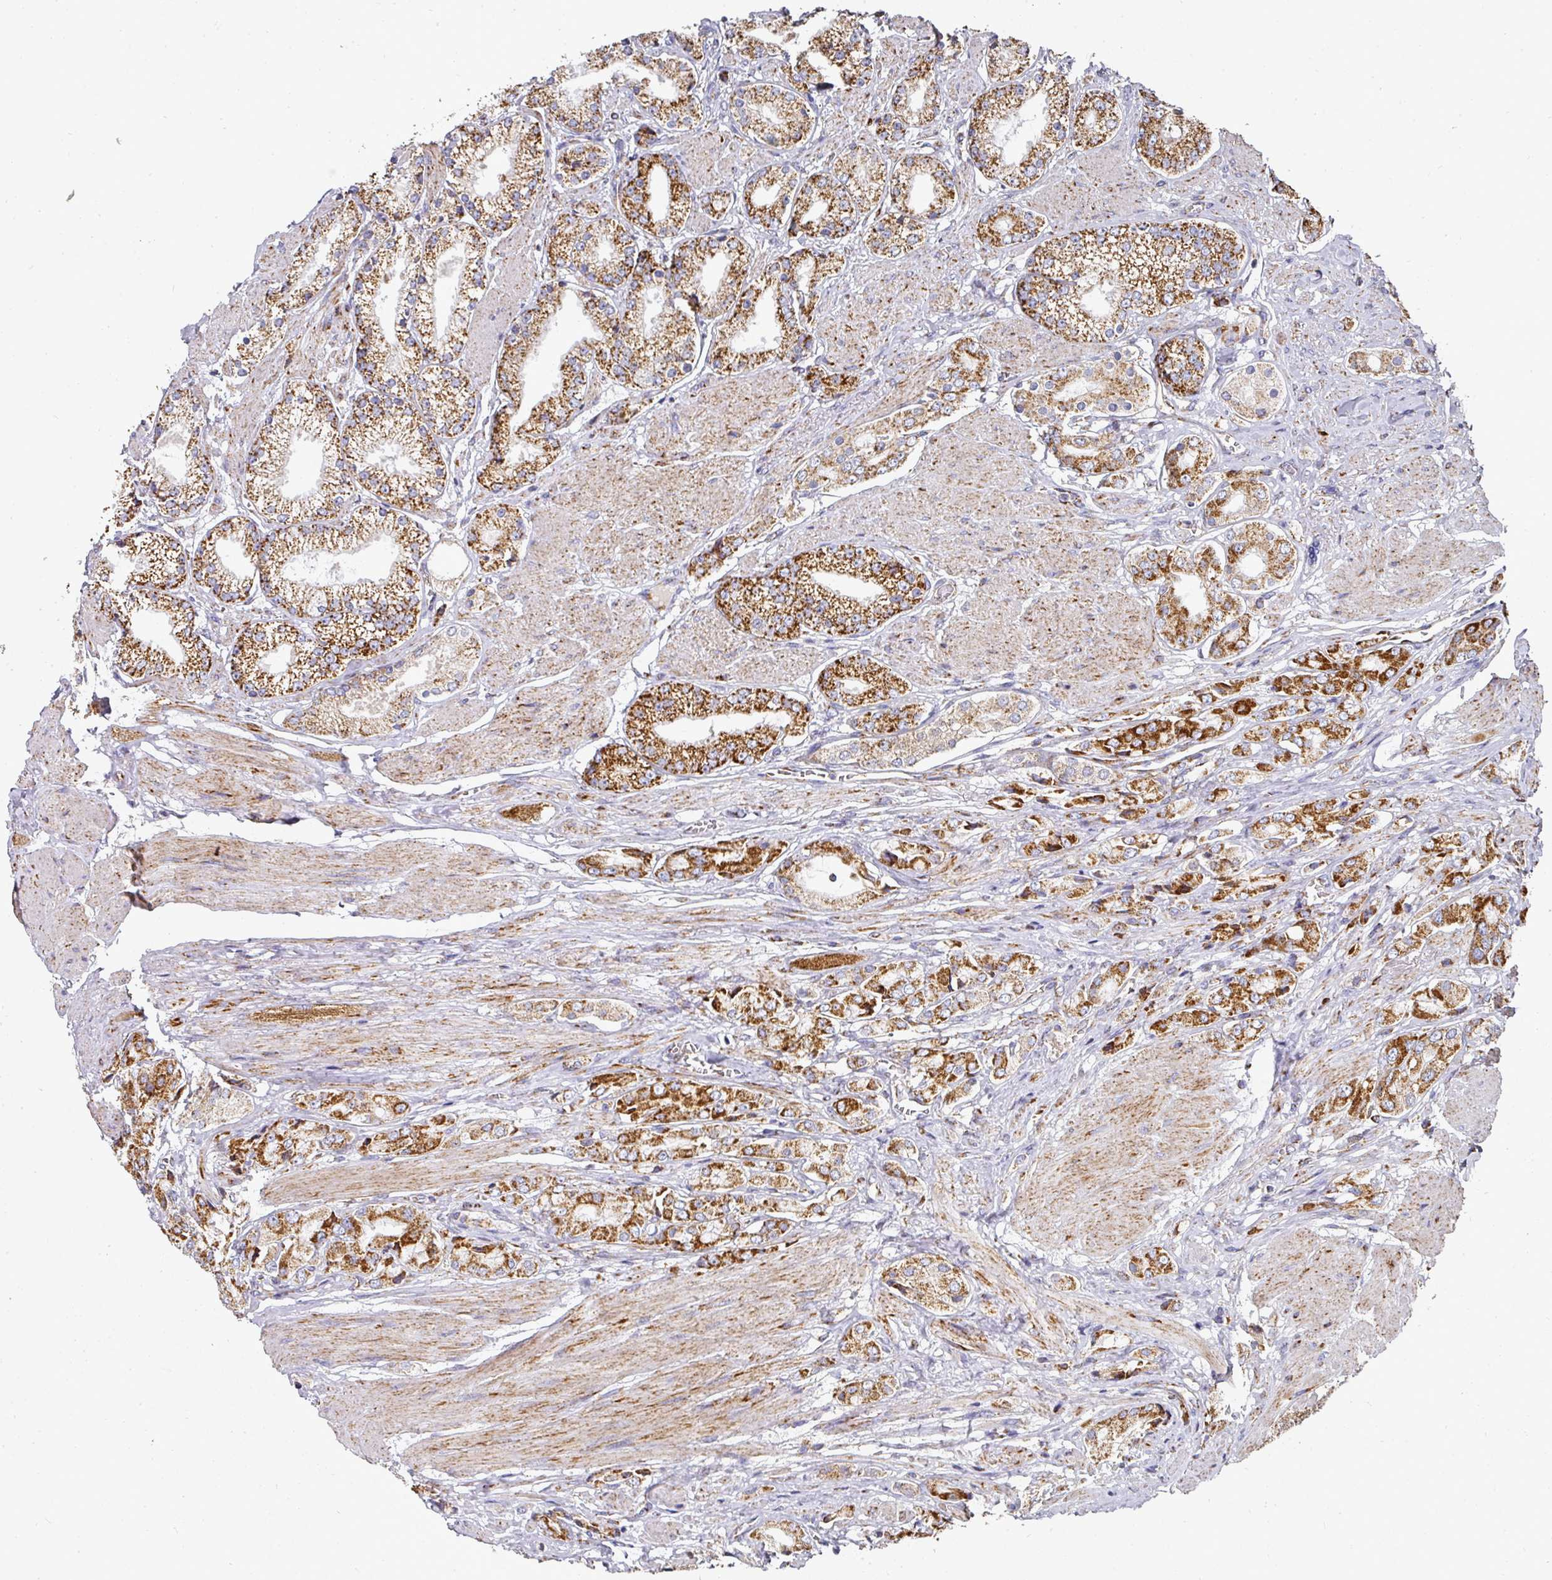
{"staining": {"intensity": "strong", "quantity": "25%-75%", "location": "cytoplasmic/membranous"}, "tissue": "prostate cancer", "cell_type": "Tumor cells", "image_type": "cancer", "snomed": [{"axis": "morphology", "description": "Adenocarcinoma, High grade"}, {"axis": "topography", "description": "Prostate and seminal vesicle, NOS"}], "caption": "Protein analysis of adenocarcinoma (high-grade) (prostate) tissue exhibits strong cytoplasmic/membranous positivity in approximately 25%-75% of tumor cells.", "gene": "UQCRFS1", "patient": {"sex": "male", "age": 64}}